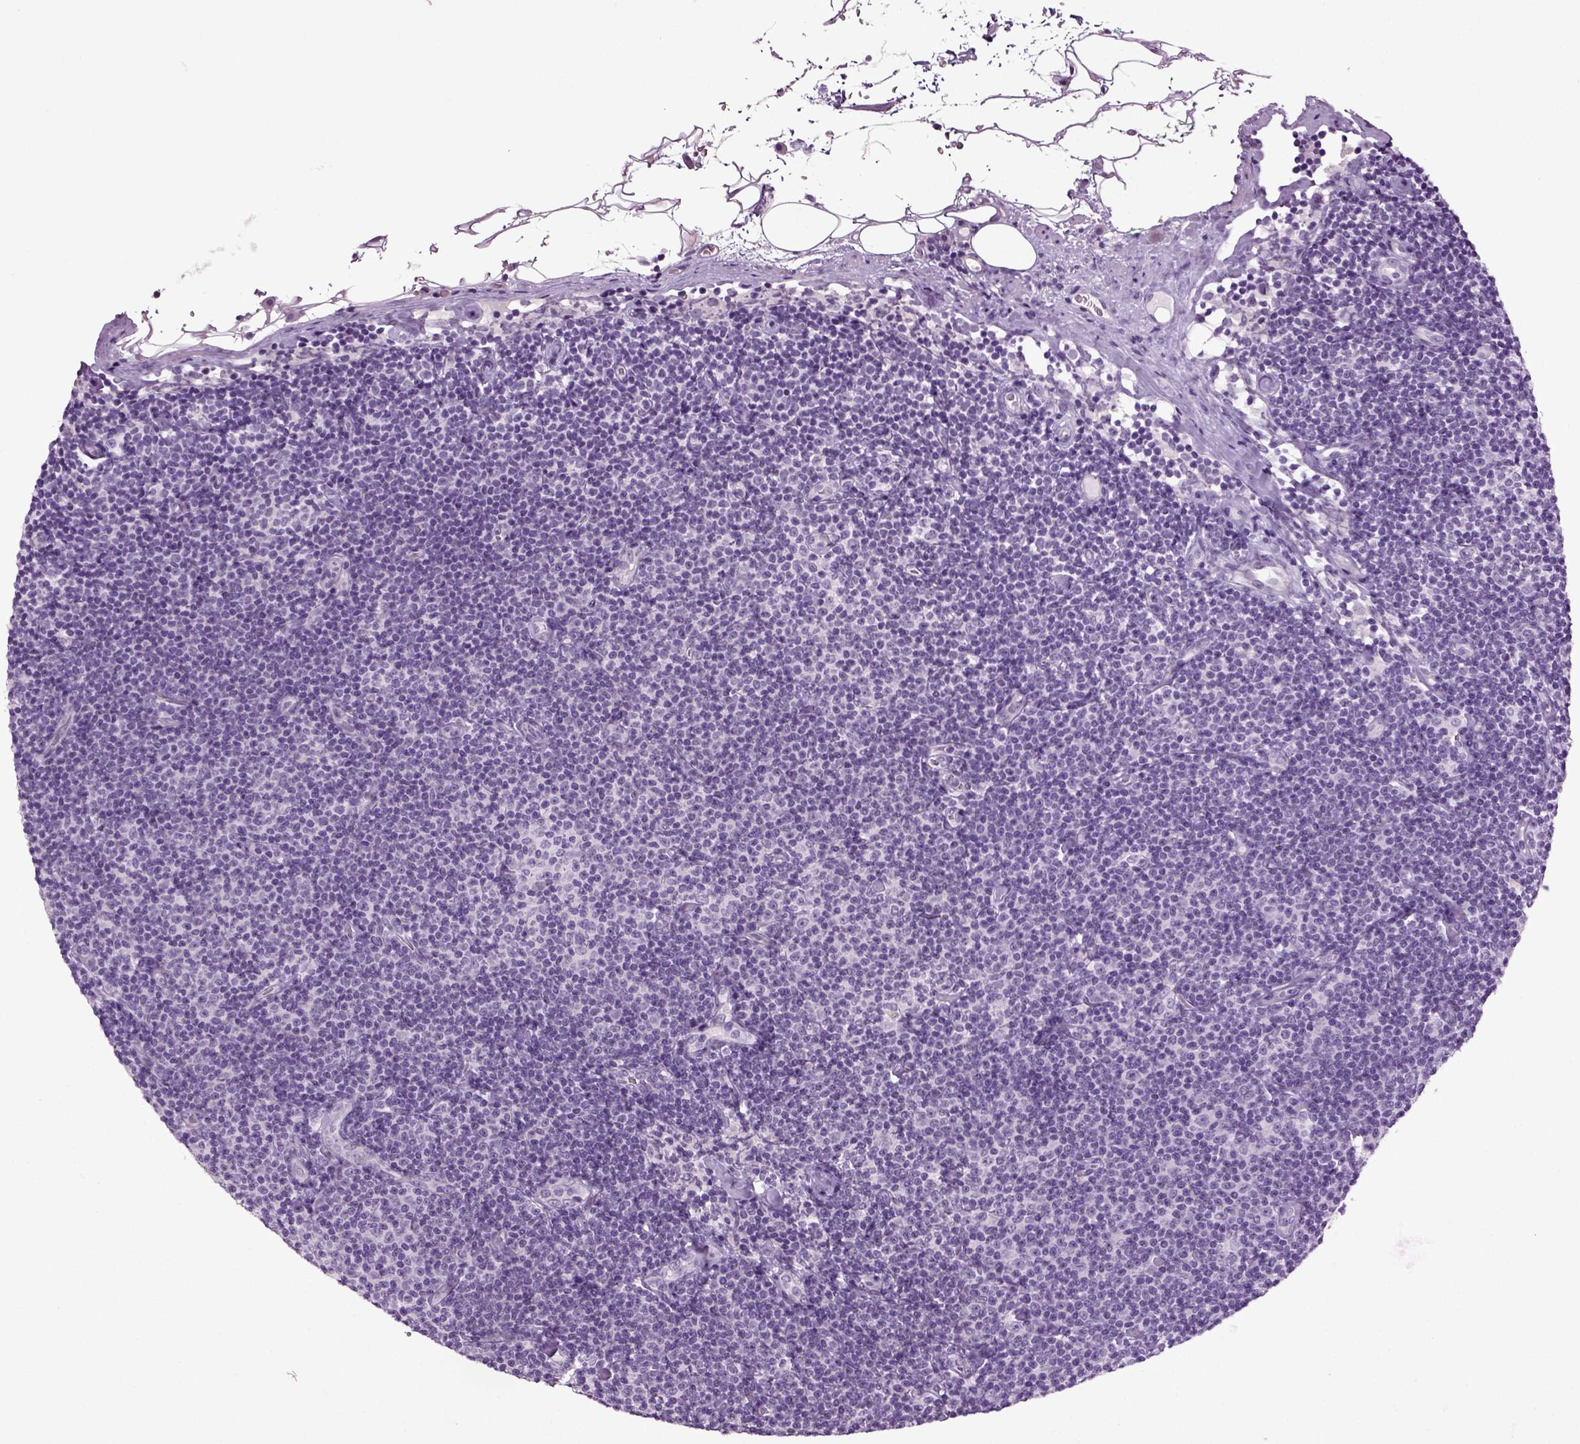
{"staining": {"intensity": "negative", "quantity": "none", "location": "none"}, "tissue": "lymphoma", "cell_type": "Tumor cells", "image_type": "cancer", "snomed": [{"axis": "morphology", "description": "Malignant lymphoma, non-Hodgkin's type, Low grade"}, {"axis": "topography", "description": "Lymph node"}], "caption": "Protein analysis of low-grade malignant lymphoma, non-Hodgkin's type exhibits no significant staining in tumor cells.", "gene": "SLC17A6", "patient": {"sex": "male", "age": 81}}